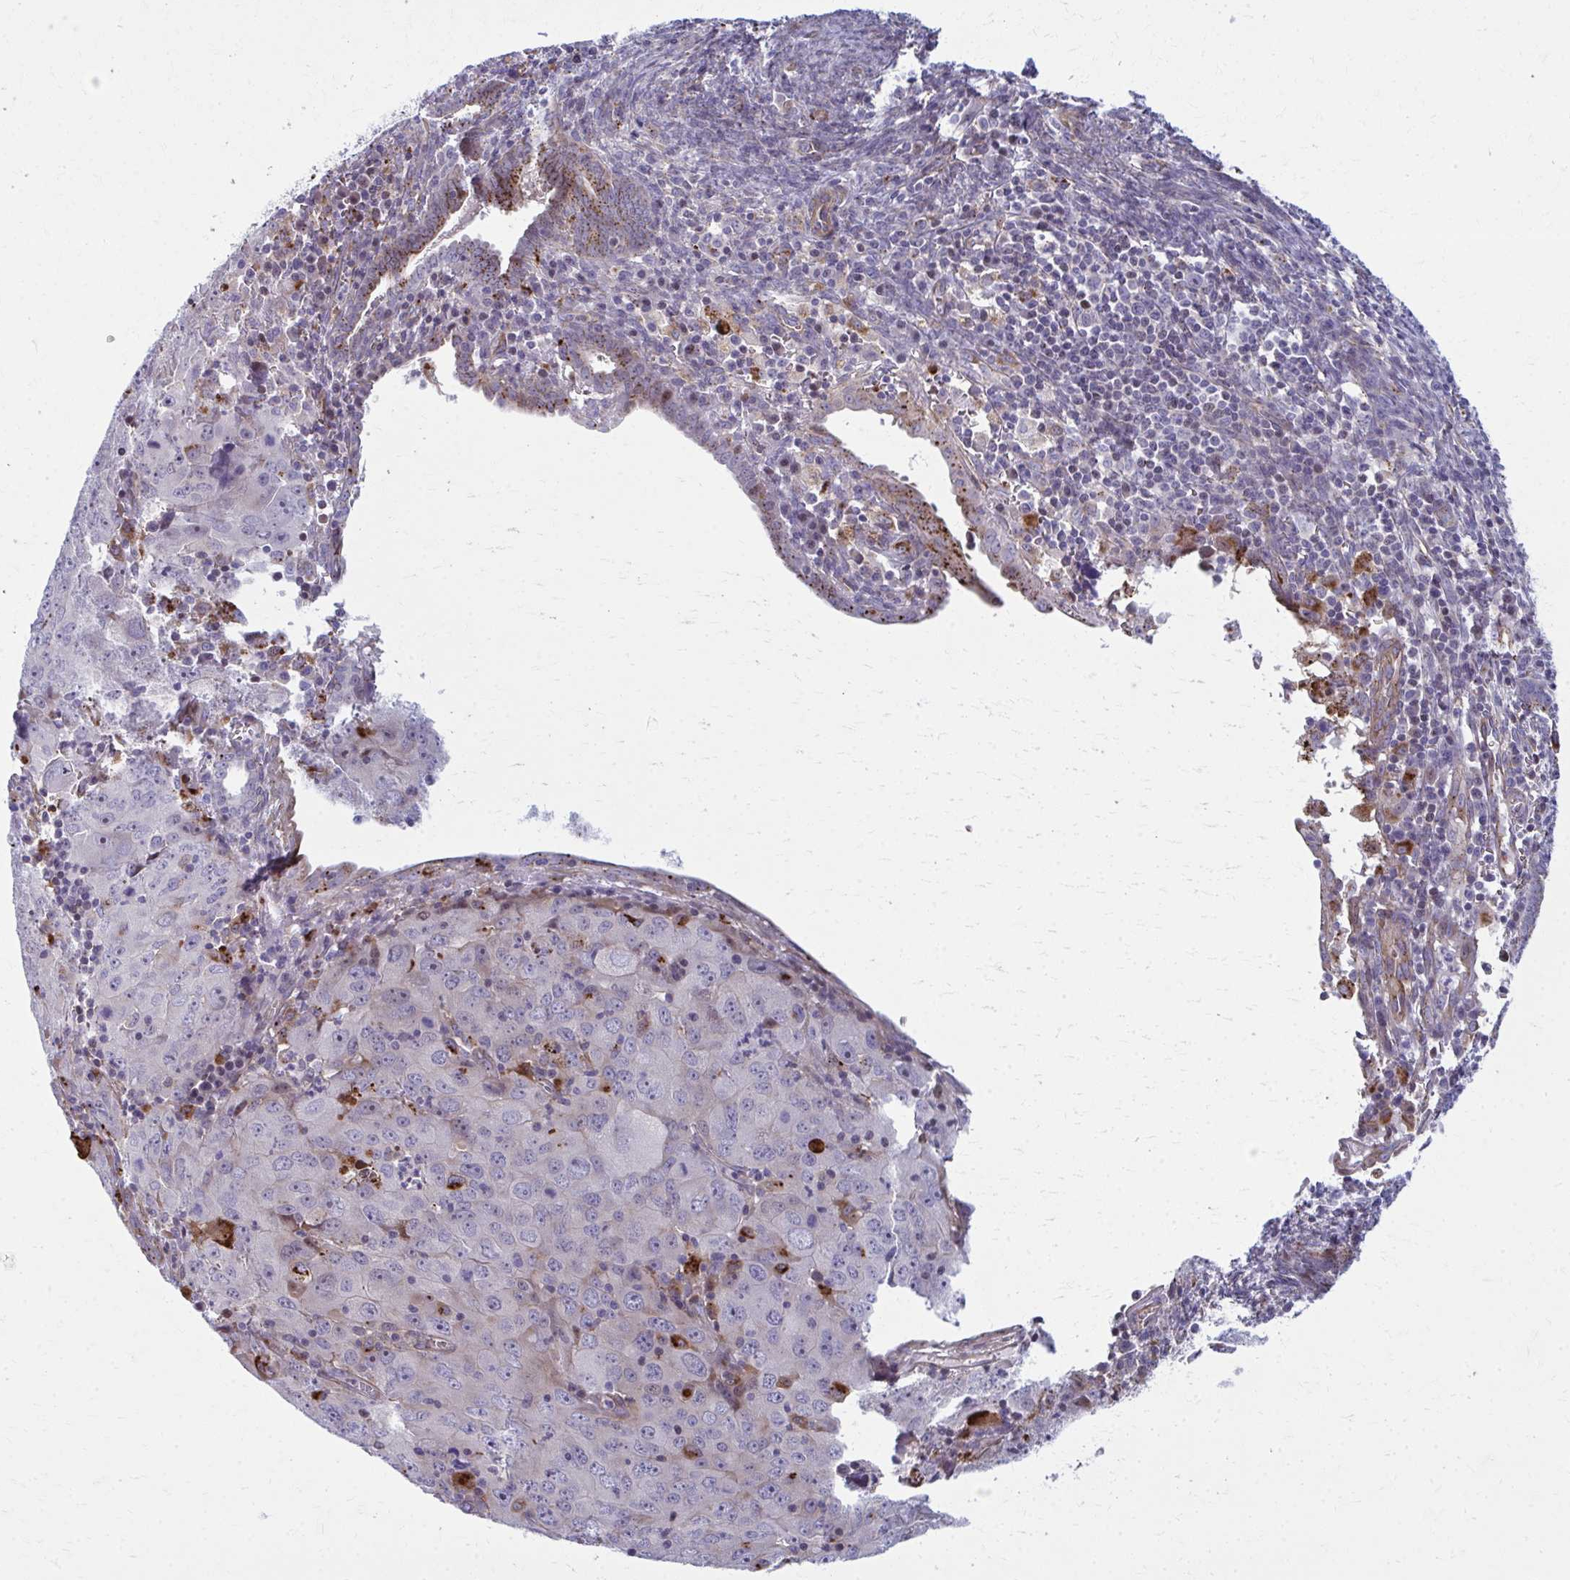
{"staining": {"intensity": "moderate", "quantity": "<25%", "location": "cytoplasmic/membranous"}, "tissue": "cervical cancer", "cell_type": "Tumor cells", "image_type": "cancer", "snomed": [{"axis": "morphology", "description": "Adenocarcinoma, NOS"}, {"axis": "topography", "description": "Cervix"}], "caption": "This is an image of immunohistochemistry (IHC) staining of cervical cancer (adenocarcinoma), which shows moderate staining in the cytoplasmic/membranous of tumor cells.", "gene": "LRRC4B", "patient": {"sex": "female", "age": 56}}